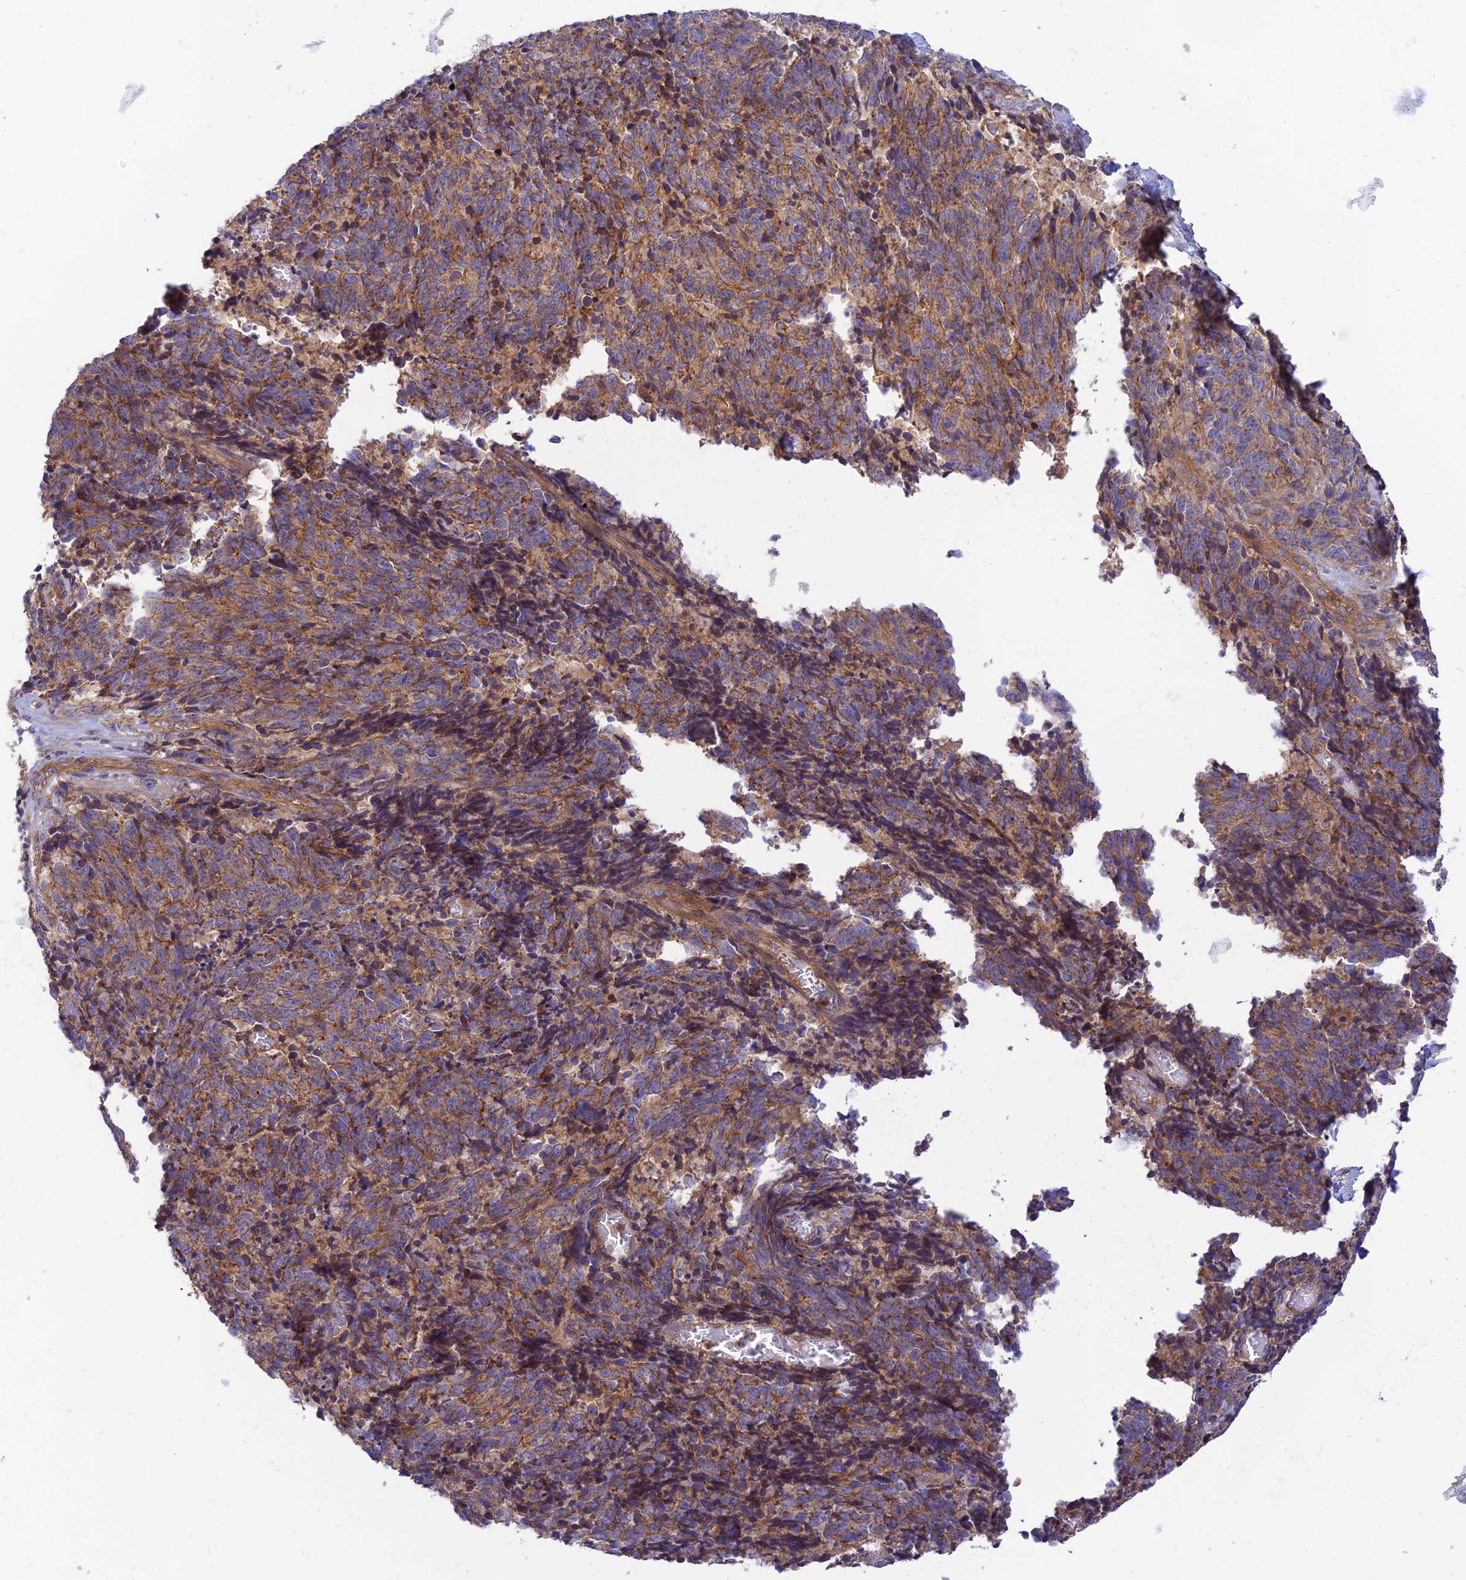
{"staining": {"intensity": "moderate", "quantity": ">75%", "location": "cytoplasmic/membranous"}, "tissue": "cervical cancer", "cell_type": "Tumor cells", "image_type": "cancer", "snomed": [{"axis": "morphology", "description": "Squamous cell carcinoma, NOS"}, {"axis": "topography", "description": "Cervix"}], "caption": "Squamous cell carcinoma (cervical) tissue exhibits moderate cytoplasmic/membranous positivity in approximately >75% of tumor cells", "gene": "PPP1R12C", "patient": {"sex": "female", "age": 29}}